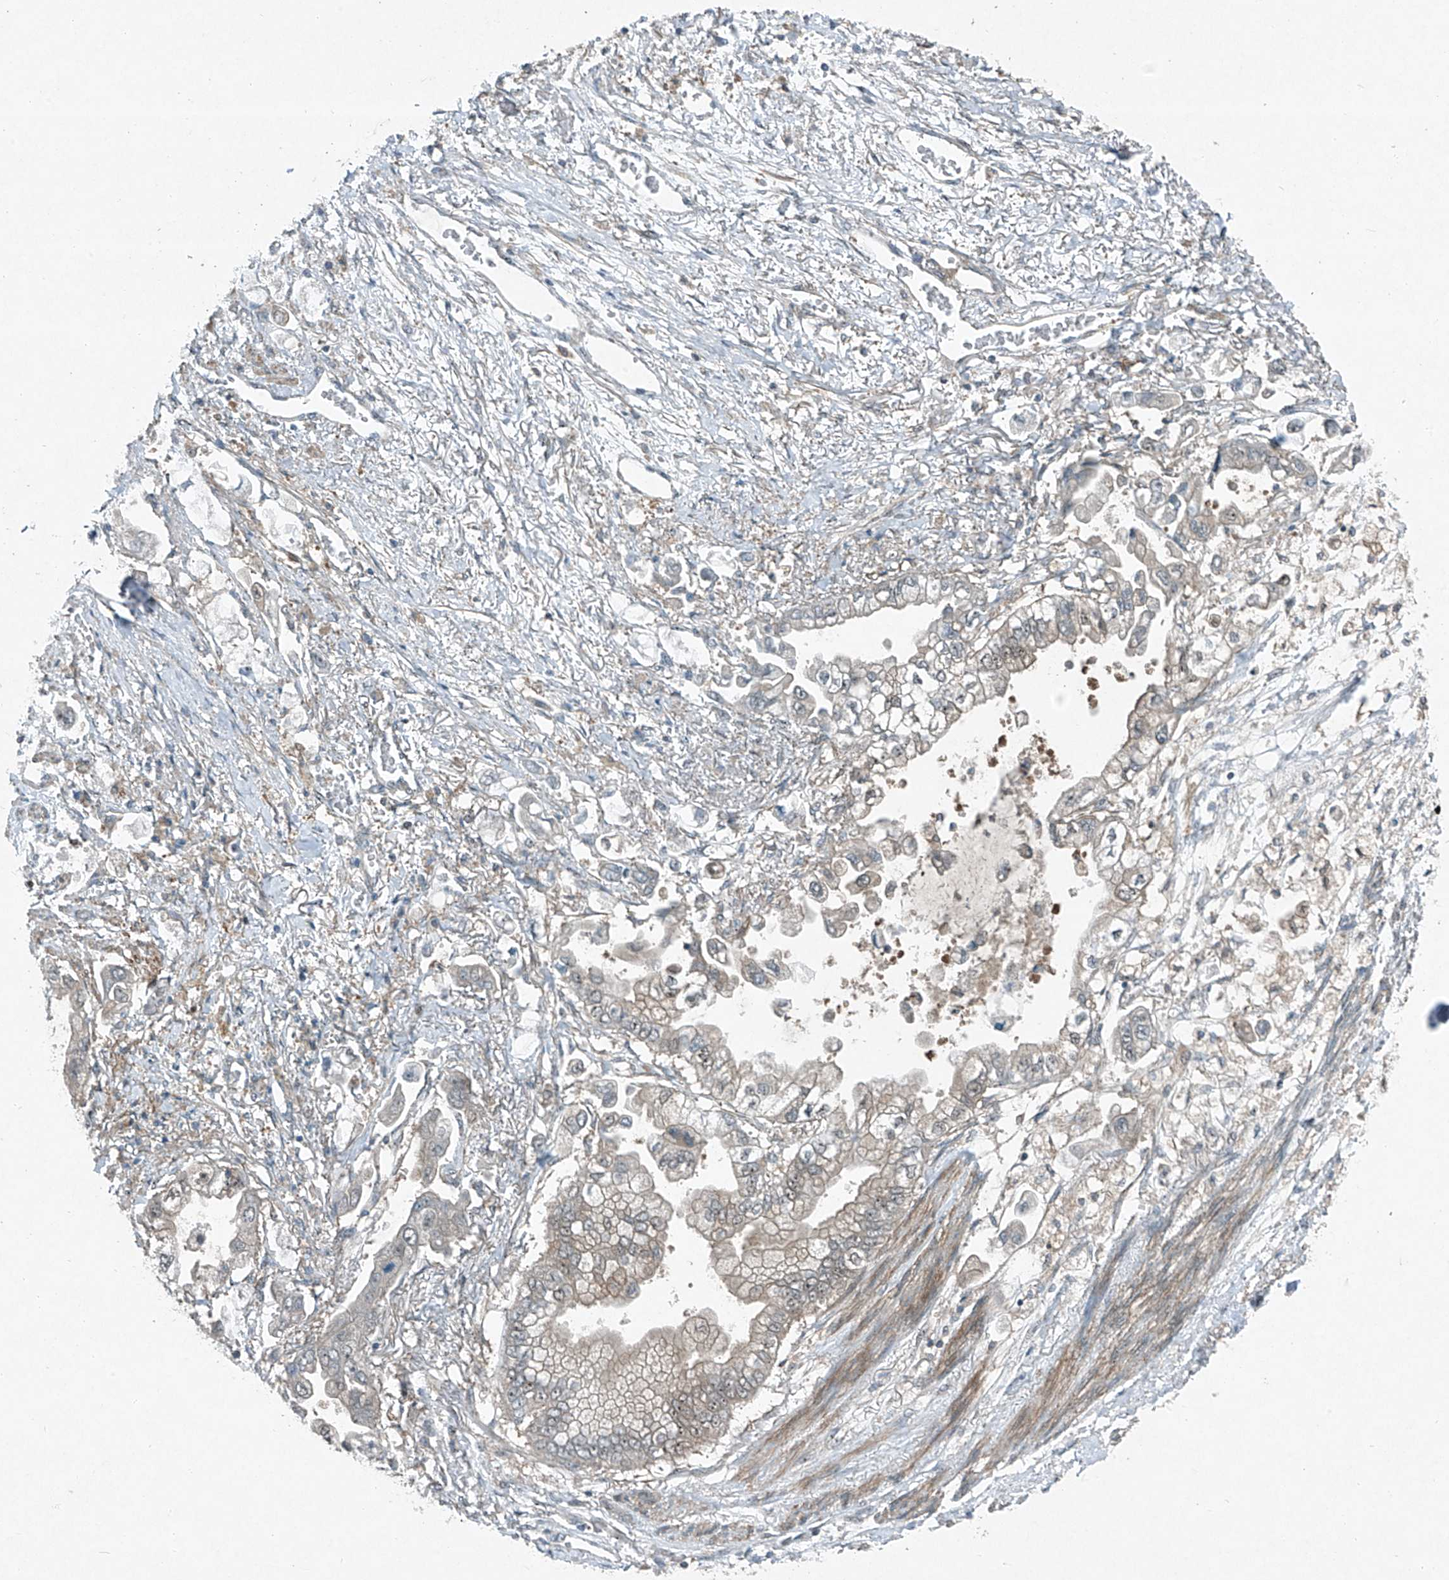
{"staining": {"intensity": "negative", "quantity": "none", "location": "none"}, "tissue": "stomach cancer", "cell_type": "Tumor cells", "image_type": "cancer", "snomed": [{"axis": "morphology", "description": "Adenocarcinoma, NOS"}, {"axis": "topography", "description": "Stomach"}], "caption": "A photomicrograph of human adenocarcinoma (stomach) is negative for staining in tumor cells.", "gene": "PPCS", "patient": {"sex": "male", "age": 62}}